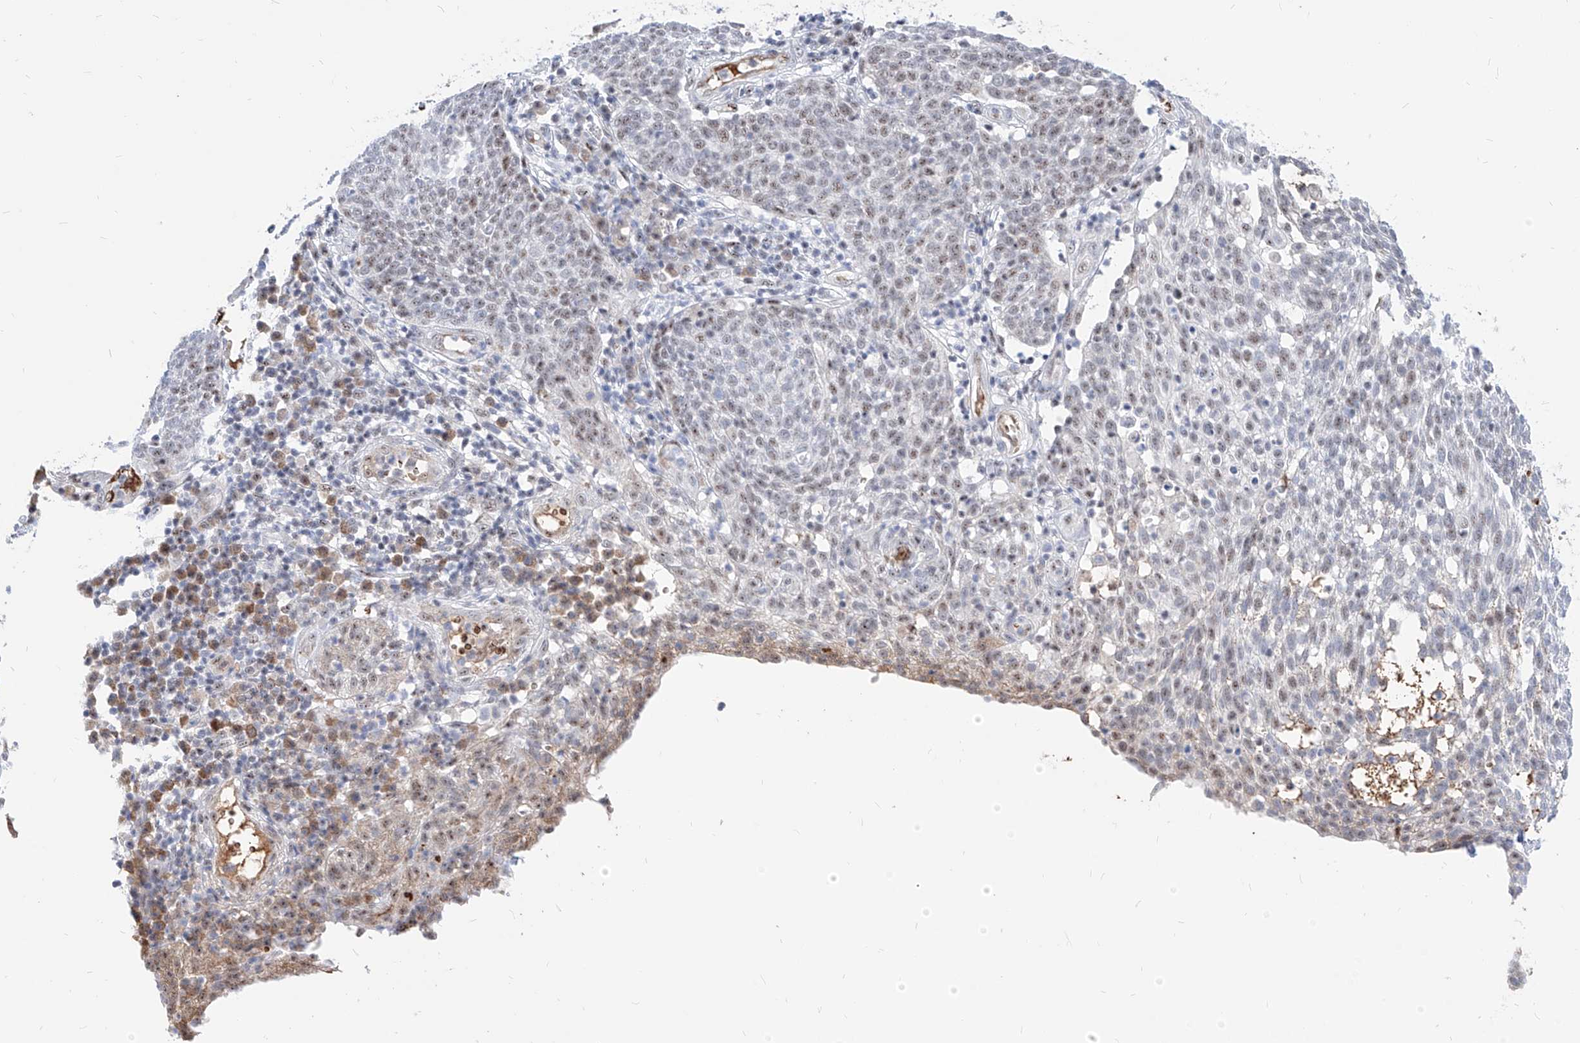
{"staining": {"intensity": "weak", "quantity": ">75%", "location": "nuclear"}, "tissue": "cervical cancer", "cell_type": "Tumor cells", "image_type": "cancer", "snomed": [{"axis": "morphology", "description": "Squamous cell carcinoma, NOS"}, {"axis": "topography", "description": "Cervix"}], "caption": "There is low levels of weak nuclear positivity in tumor cells of cervical squamous cell carcinoma, as demonstrated by immunohistochemical staining (brown color).", "gene": "ZFP42", "patient": {"sex": "female", "age": 34}}